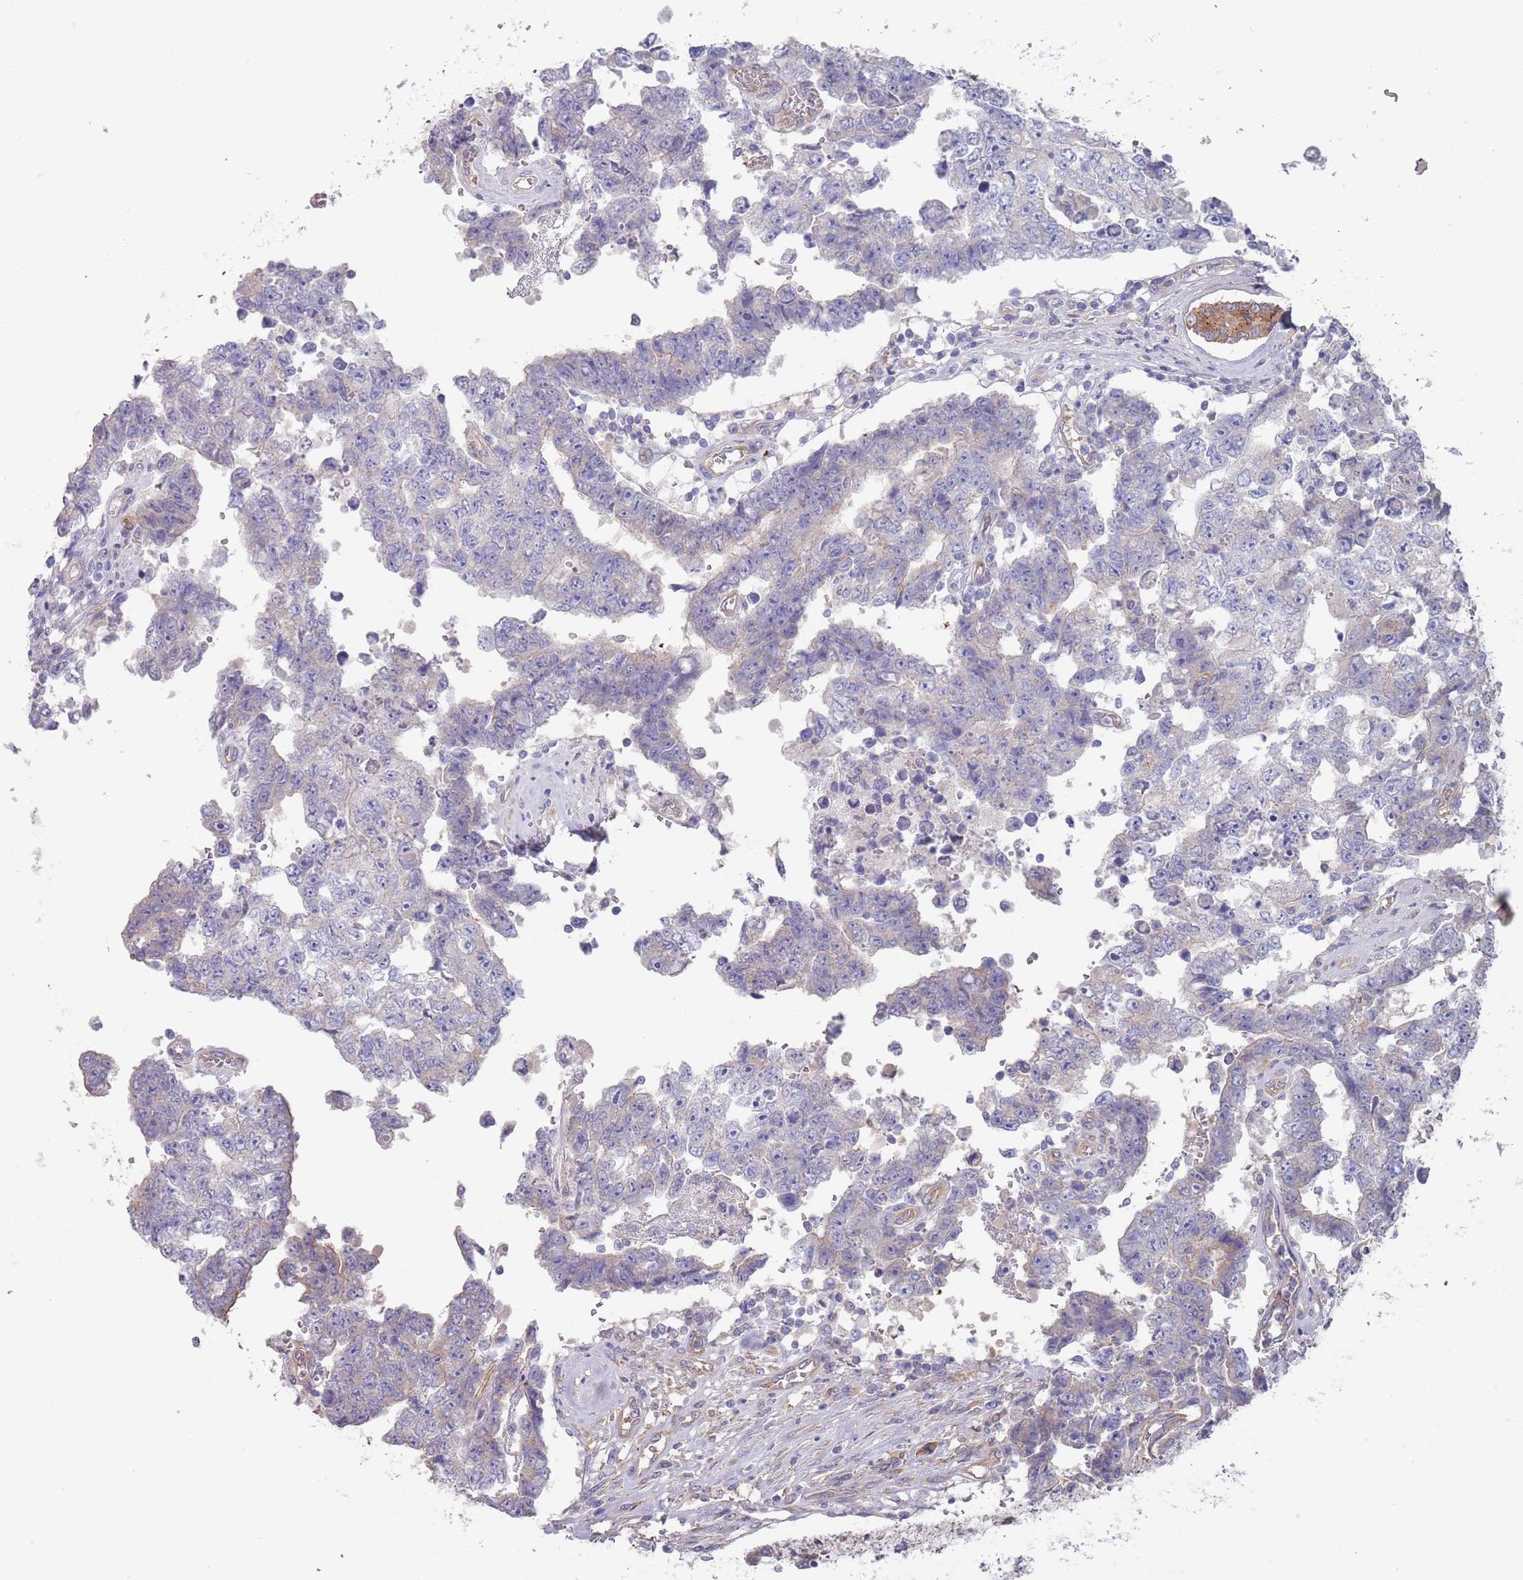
{"staining": {"intensity": "negative", "quantity": "none", "location": "none"}, "tissue": "testis cancer", "cell_type": "Tumor cells", "image_type": "cancer", "snomed": [{"axis": "morphology", "description": "Normal tissue, NOS"}, {"axis": "morphology", "description": "Carcinoma, Embryonal, NOS"}, {"axis": "topography", "description": "Testis"}, {"axis": "topography", "description": "Epididymis"}], "caption": "Image shows no protein positivity in tumor cells of testis cancer (embryonal carcinoma) tissue. (DAB immunohistochemistry (IHC) with hematoxylin counter stain).", "gene": "APPL2", "patient": {"sex": "male", "age": 25}}